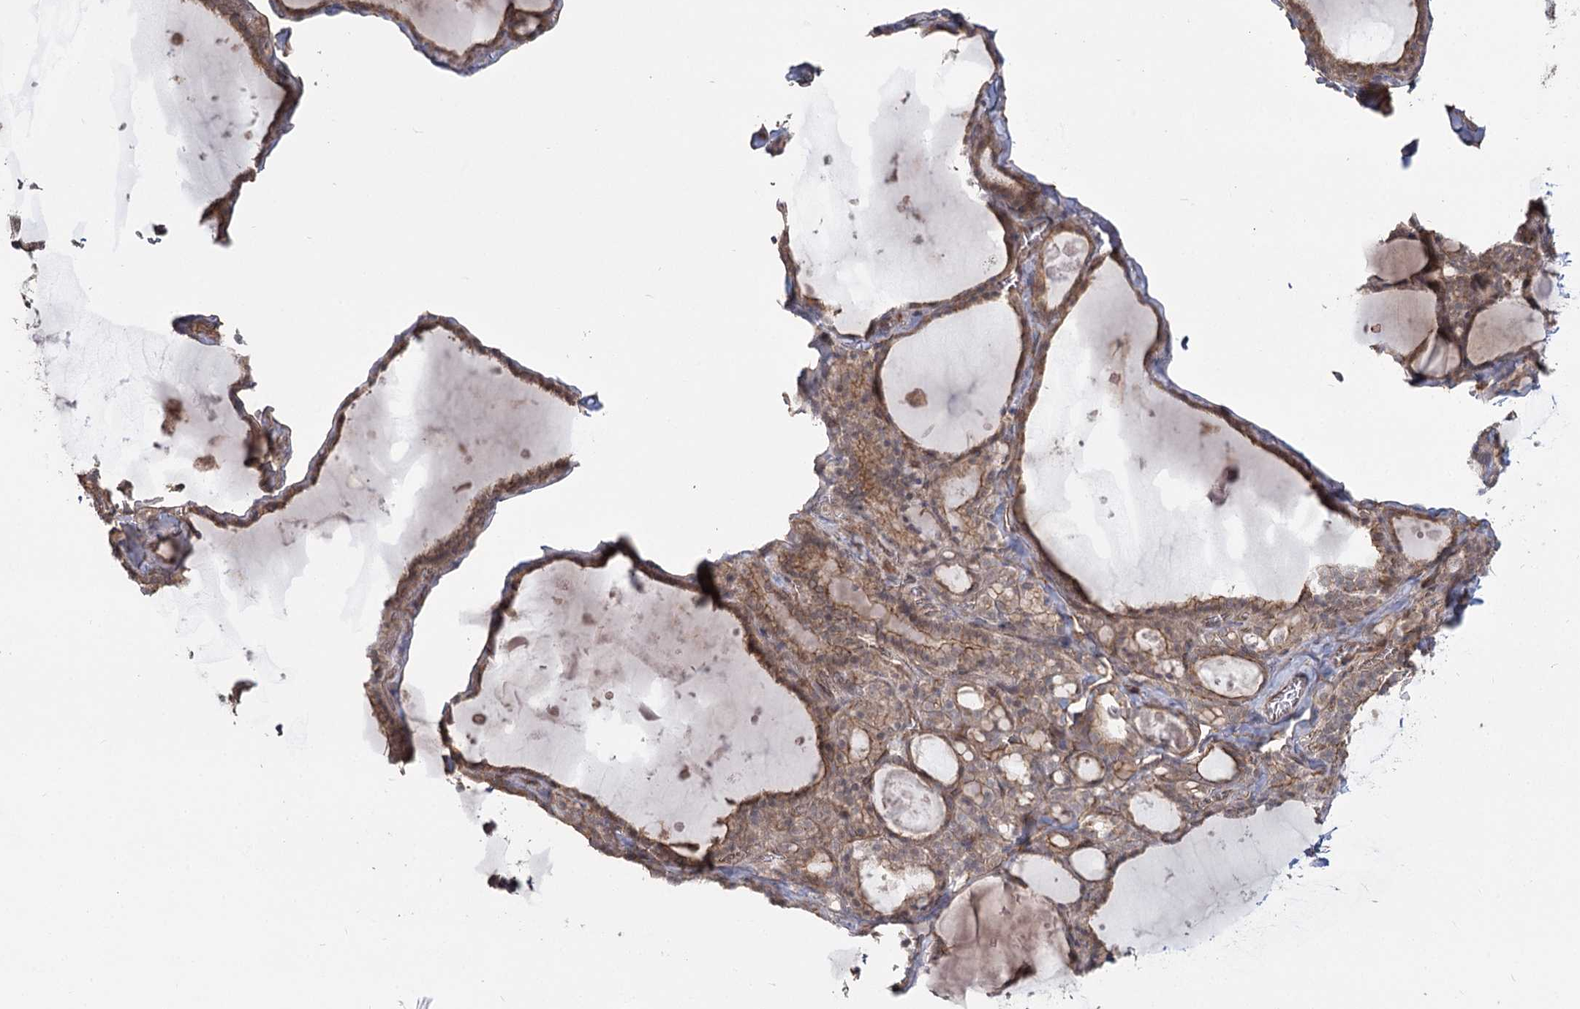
{"staining": {"intensity": "weak", "quantity": ">75%", "location": "cytoplasmic/membranous"}, "tissue": "thyroid gland", "cell_type": "Glandular cells", "image_type": "normal", "snomed": [{"axis": "morphology", "description": "Normal tissue, NOS"}, {"axis": "topography", "description": "Thyroid gland"}], "caption": "Immunohistochemical staining of normal thyroid gland reveals low levels of weak cytoplasmic/membranous expression in about >75% of glandular cells.", "gene": "RPP14", "patient": {"sex": "male", "age": 56}}